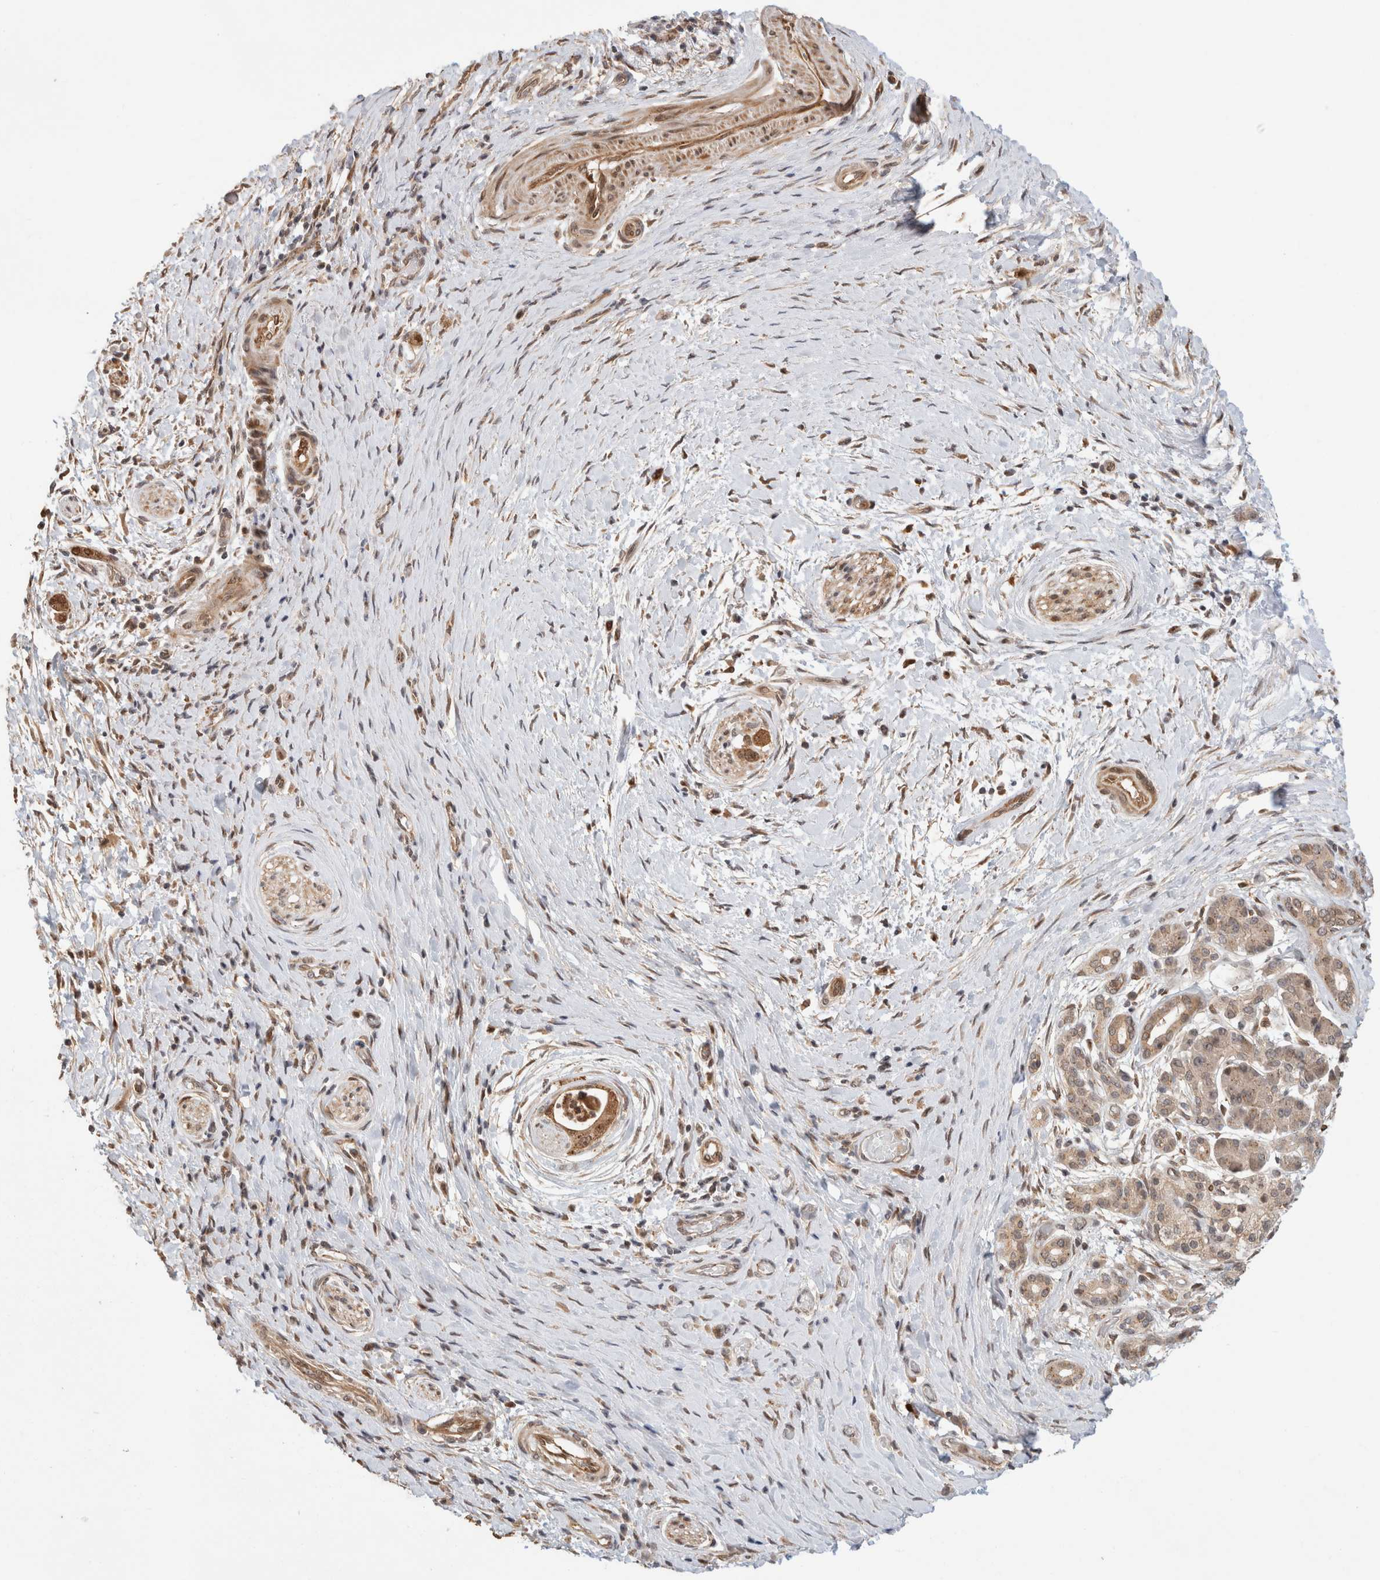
{"staining": {"intensity": "moderate", "quantity": ">75%", "location": "cytoplasmic/membranous,nuclear"}, "tissue": "pancreatic cancer", "cell_type": "Tumor cells", "image_type": "cancer", "snomed": [{"axis": "morphology", "description": "Adenocarcinoma, NOS"}, {"axis": "topography", "description": "Pancreas"}], "caption": "Brown immunohistochemical staining in human pancreatic cancer (adenocarcinoma) displays moderate cytoplasmic/membranous and nuclear staining in approximately >75% of tumor cells.", "gene": "OTUD6B", "patient": {"sex": "male", "age": 58}}